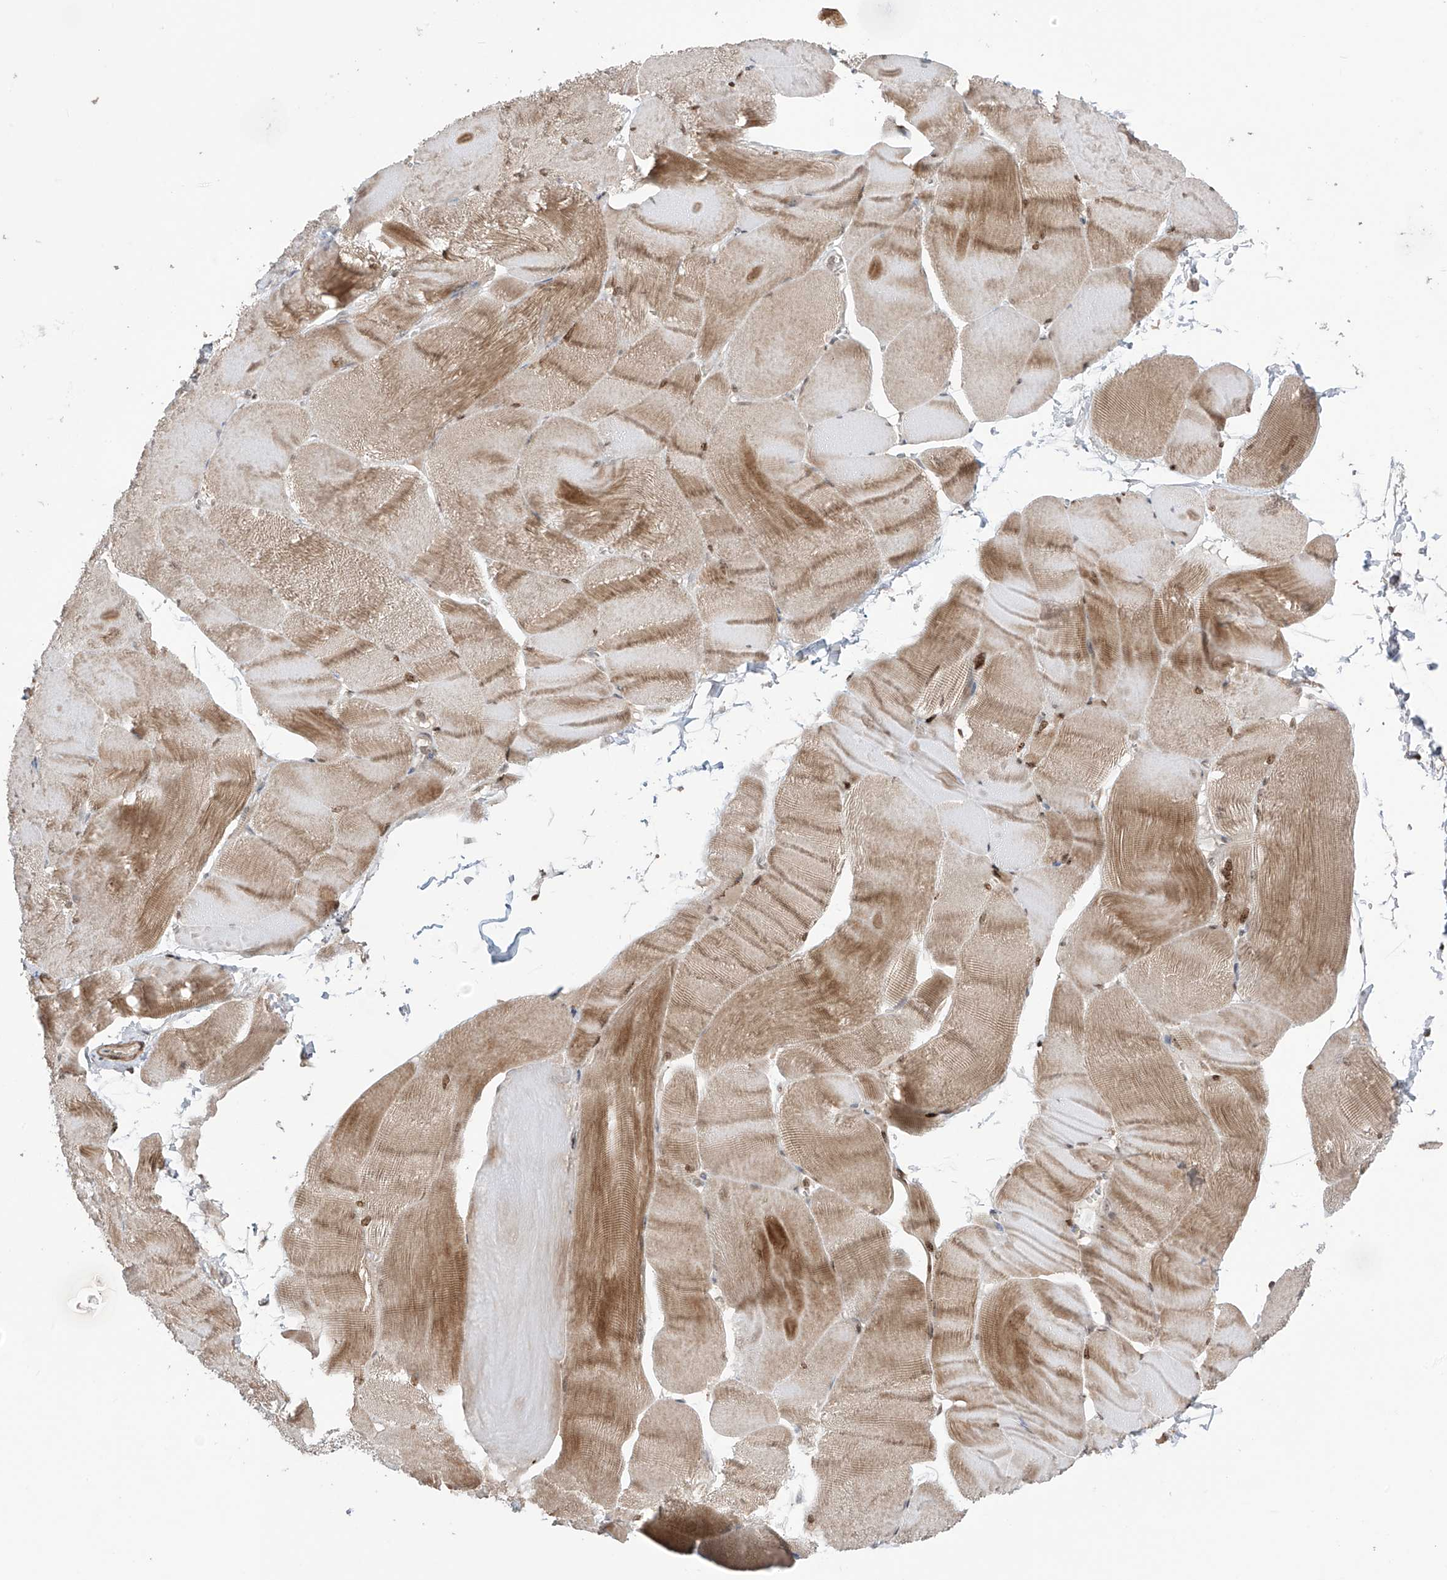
{"staining": {"intensity": "moderate", "quantity": ">75%", "location": "cytoplasmic/membranous,nuclear"}, "tissue": "skeletal muscle", "cell_type": "Myocytes", "image_type": "normal", "snomed": [{"axis": "morphology", "description": "Normal tissue, NOS"}, {"axis": "morphology", "description": "Basal cell carcinoma"}, {"axis": "topography", "description": "Skeletal muscle"}], "caption": "IHC micrograph of unremarkable human skeletal muscle stained for a protein (brown), which shows medium levels of moderate cytoplasmic/membranous,nuclear staining in about >75% of myocytes.", "gene": "LRRC74A", "patient": {"sex": "female", "age": 64}}